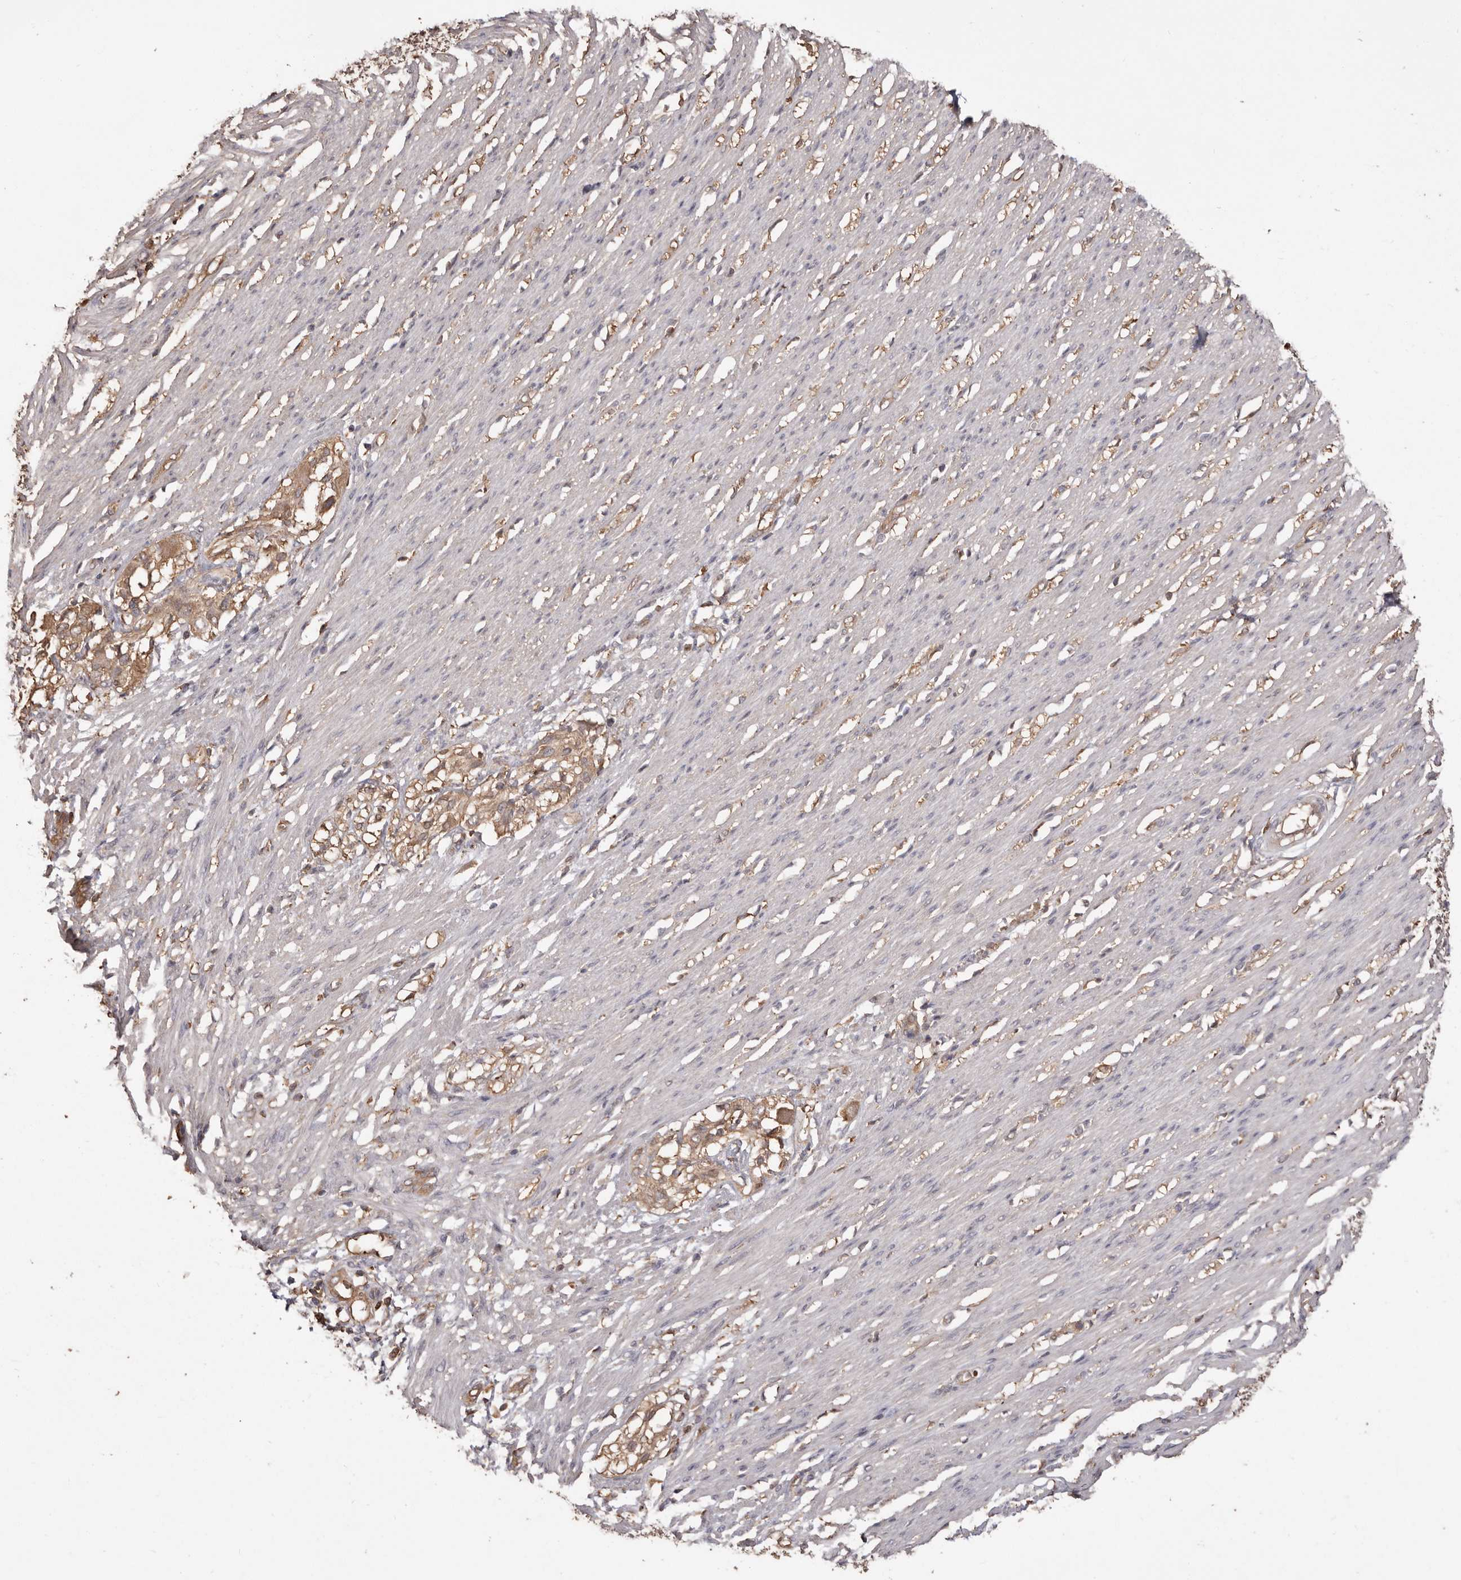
{"staining": {"intensity": "weak", "quantity": "<25%", "location": "cytoplasmic/membranous"}, "tissue": "smooth muscle", "cell_type": "Smooth muscle cells", "image_type": "normal", "snomed": [{"axis": "morphology", "description": "Normal tissue, NOS"}, {"axis": "morphology", "description": "Adenocarcinoma, NOS"}, {"axis": "topography", "description": "Colon"}, {"axis": "topography", "description": "Peripheral nerve tissue"}], "caption": "The image exhibits no staining of smooth muscle cells in normal smooth muscle. (Brightfield microscopy of DAB immunohistochemistry at high magnification).", "gene": "PKM", "patient": {"sex": "male", "age": 14}}